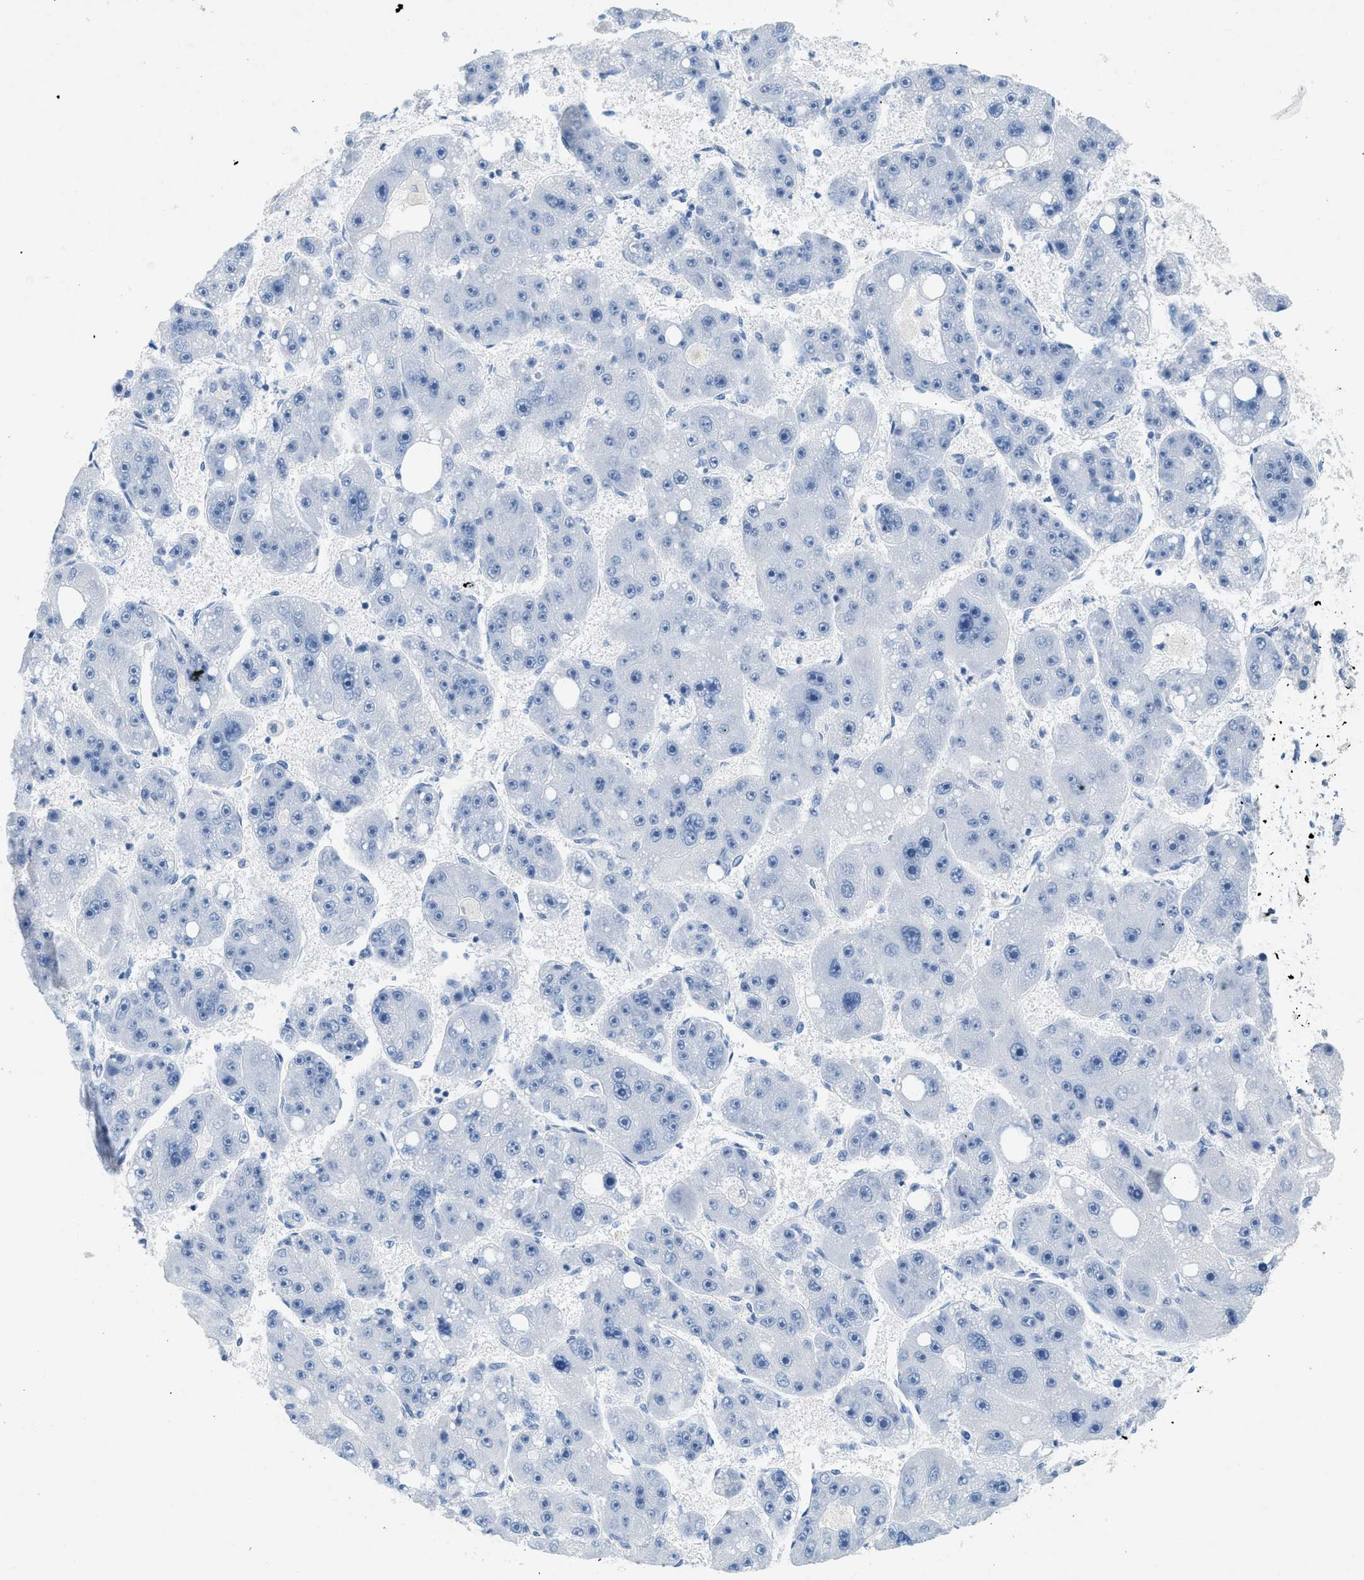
{"staining": {"intensity": "negative", "quantity": "none", "location": "none"}, "tissue": "liver cancer", "cell_type": "Tumor cells", "image_type": "cancer", "snomed": [{"axis": "morphology", "description": "Carcinoma, Hepatocellular, NOS"}, {"axis": "topography", "description": "Liver"}], "caption": "Immunohistochemistry (IHC) image of liver hepatocellular carcinoma stained for a protein (brown), which displays no staining in tumor cells.", "gene": "HHATL", "patient": {"sex": "female", "age": 61}}